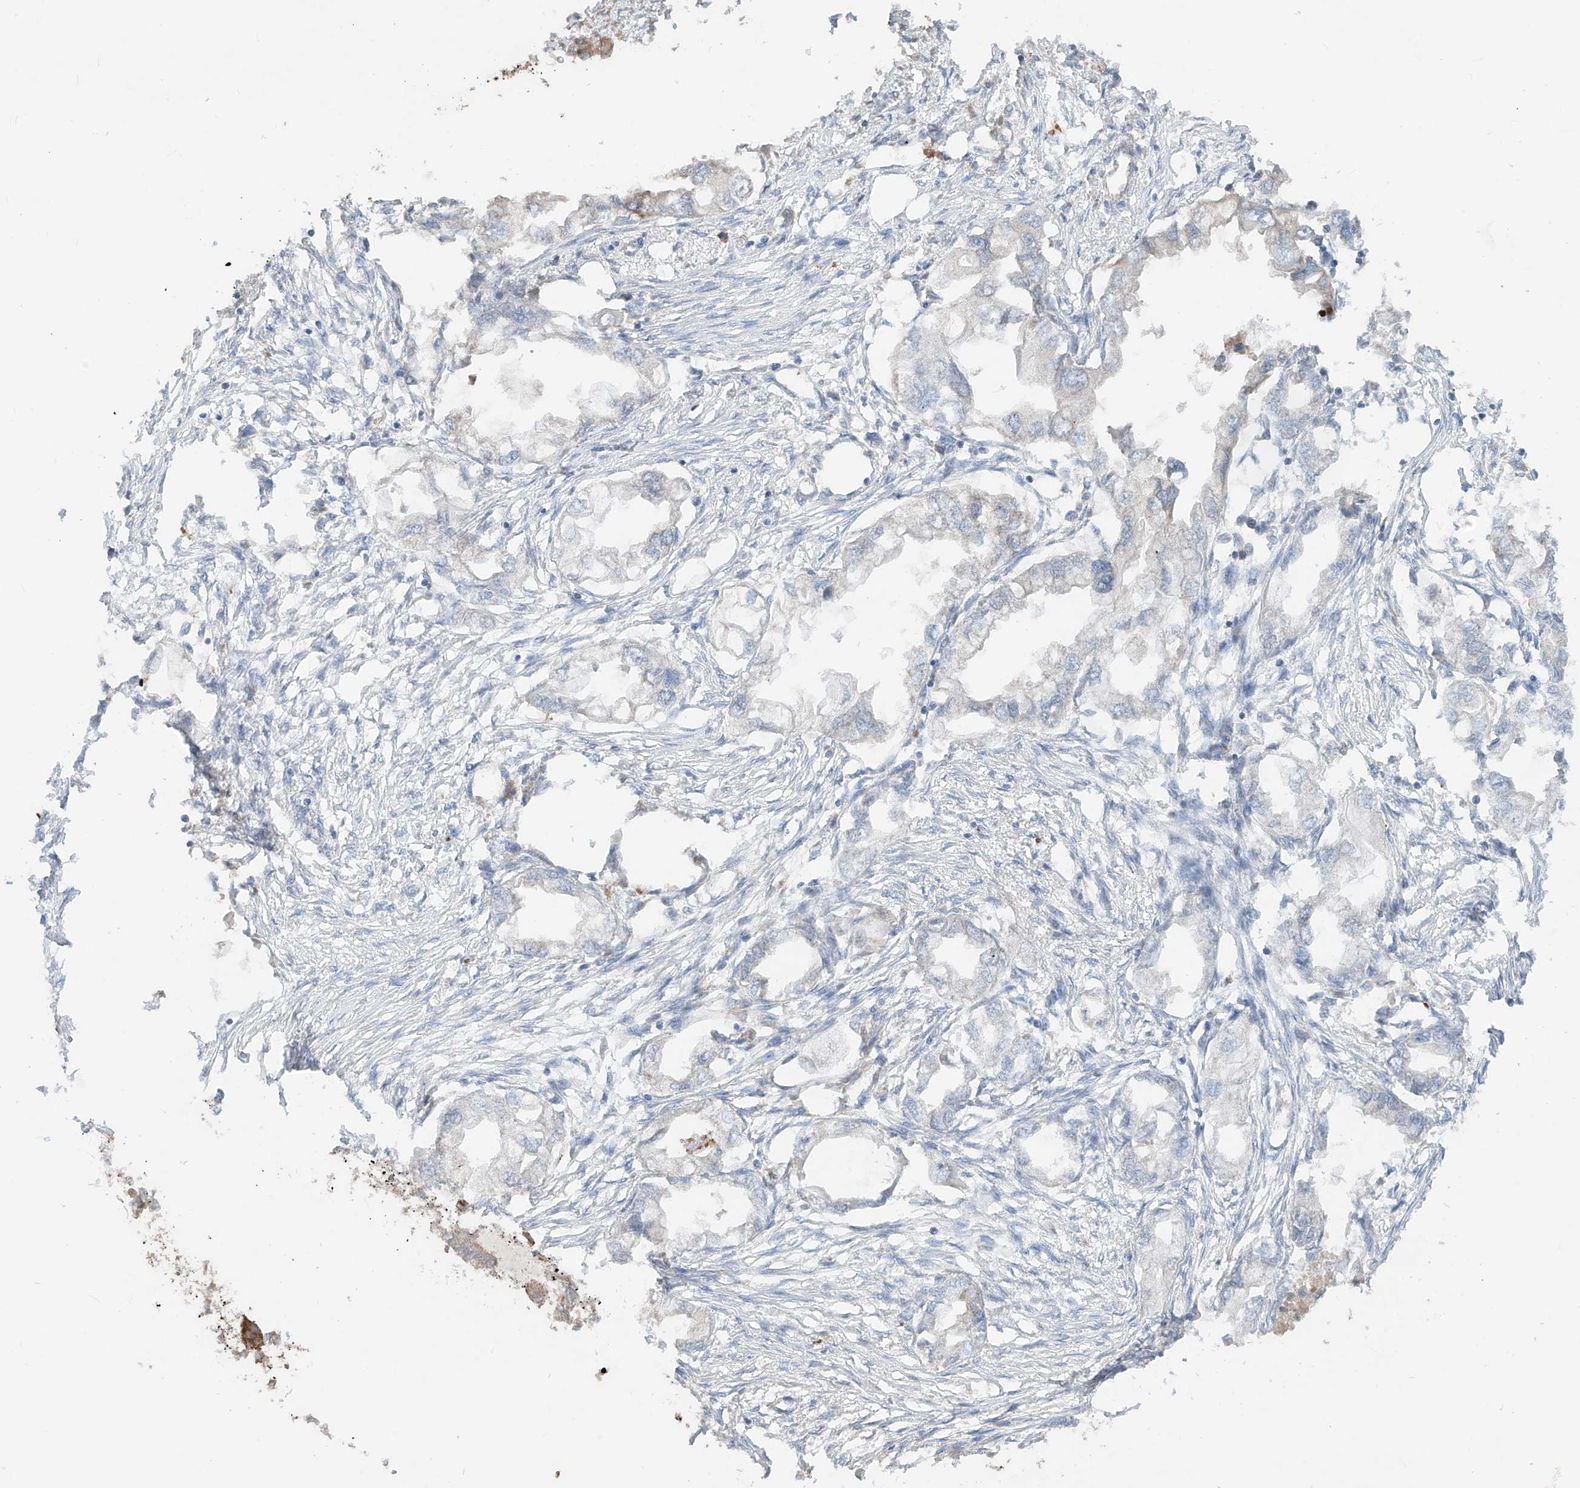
{"staining": {"intensity": "negative", "quantity": "none", "location": "none"}, "tissue": "endometrial cancer", "cell_type": "Tumor cells", "image_type": "cancer", "snomed": [{"axis": "morphology", "description": "Adenocarcinoma, NOS"}, {"axis": "morphology", "description": "Adenocarcinoma, metastatic, NOS"}, {"axis": "topography", "description": "Adipose tissue"}, {"axis": "topography", "description": "Endometrium"}], "caption": "IHC of human adenocarcinoma (endometrial) exhibits no staining in tumor cells.", "gene": "AHCTF1", "patient": {"sex": "female", "age": 67}}